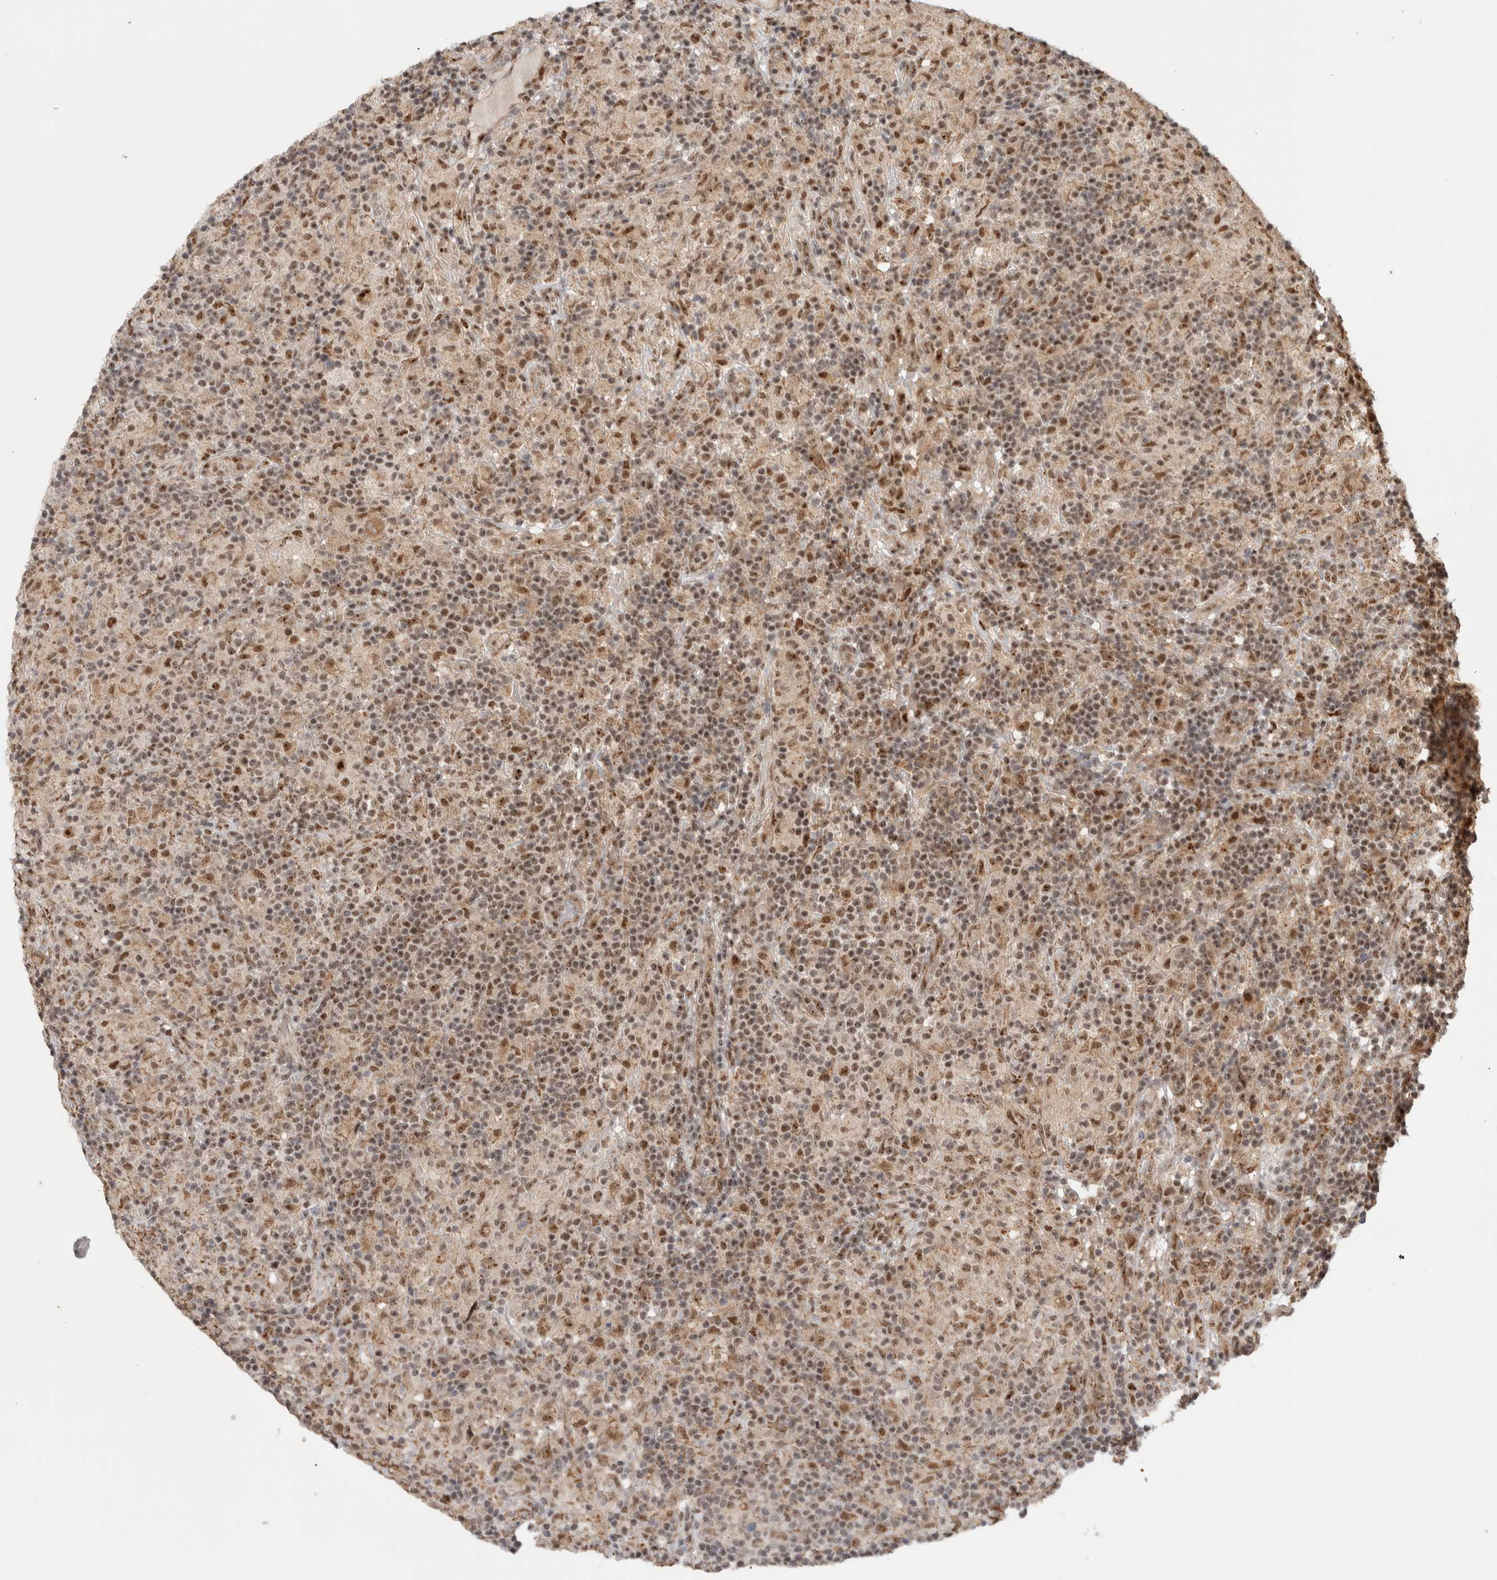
{"staining": {"intensity": "moderate", "quantity": ">75%", "location": "cytoplasmic/membranous,nuclear"}, "tissue": "lymphoma", "cell_type": "Tumor cells", "image_type": "cancer", "snomed": [{"axis": "morphology", "description": "Hodgkin's disease, NOS"}, {"axis": "topography", "description": "Lymph node"}], "caption": "DAB immunohistochemical staining of Hodgkin's disease reveals moderate cytoplasmic/membranous and nuclear protein positivity in about >75% of tumor cells.", "gene": "MPHOSPH6", "patient": {"sex": "male", "age": 70}}